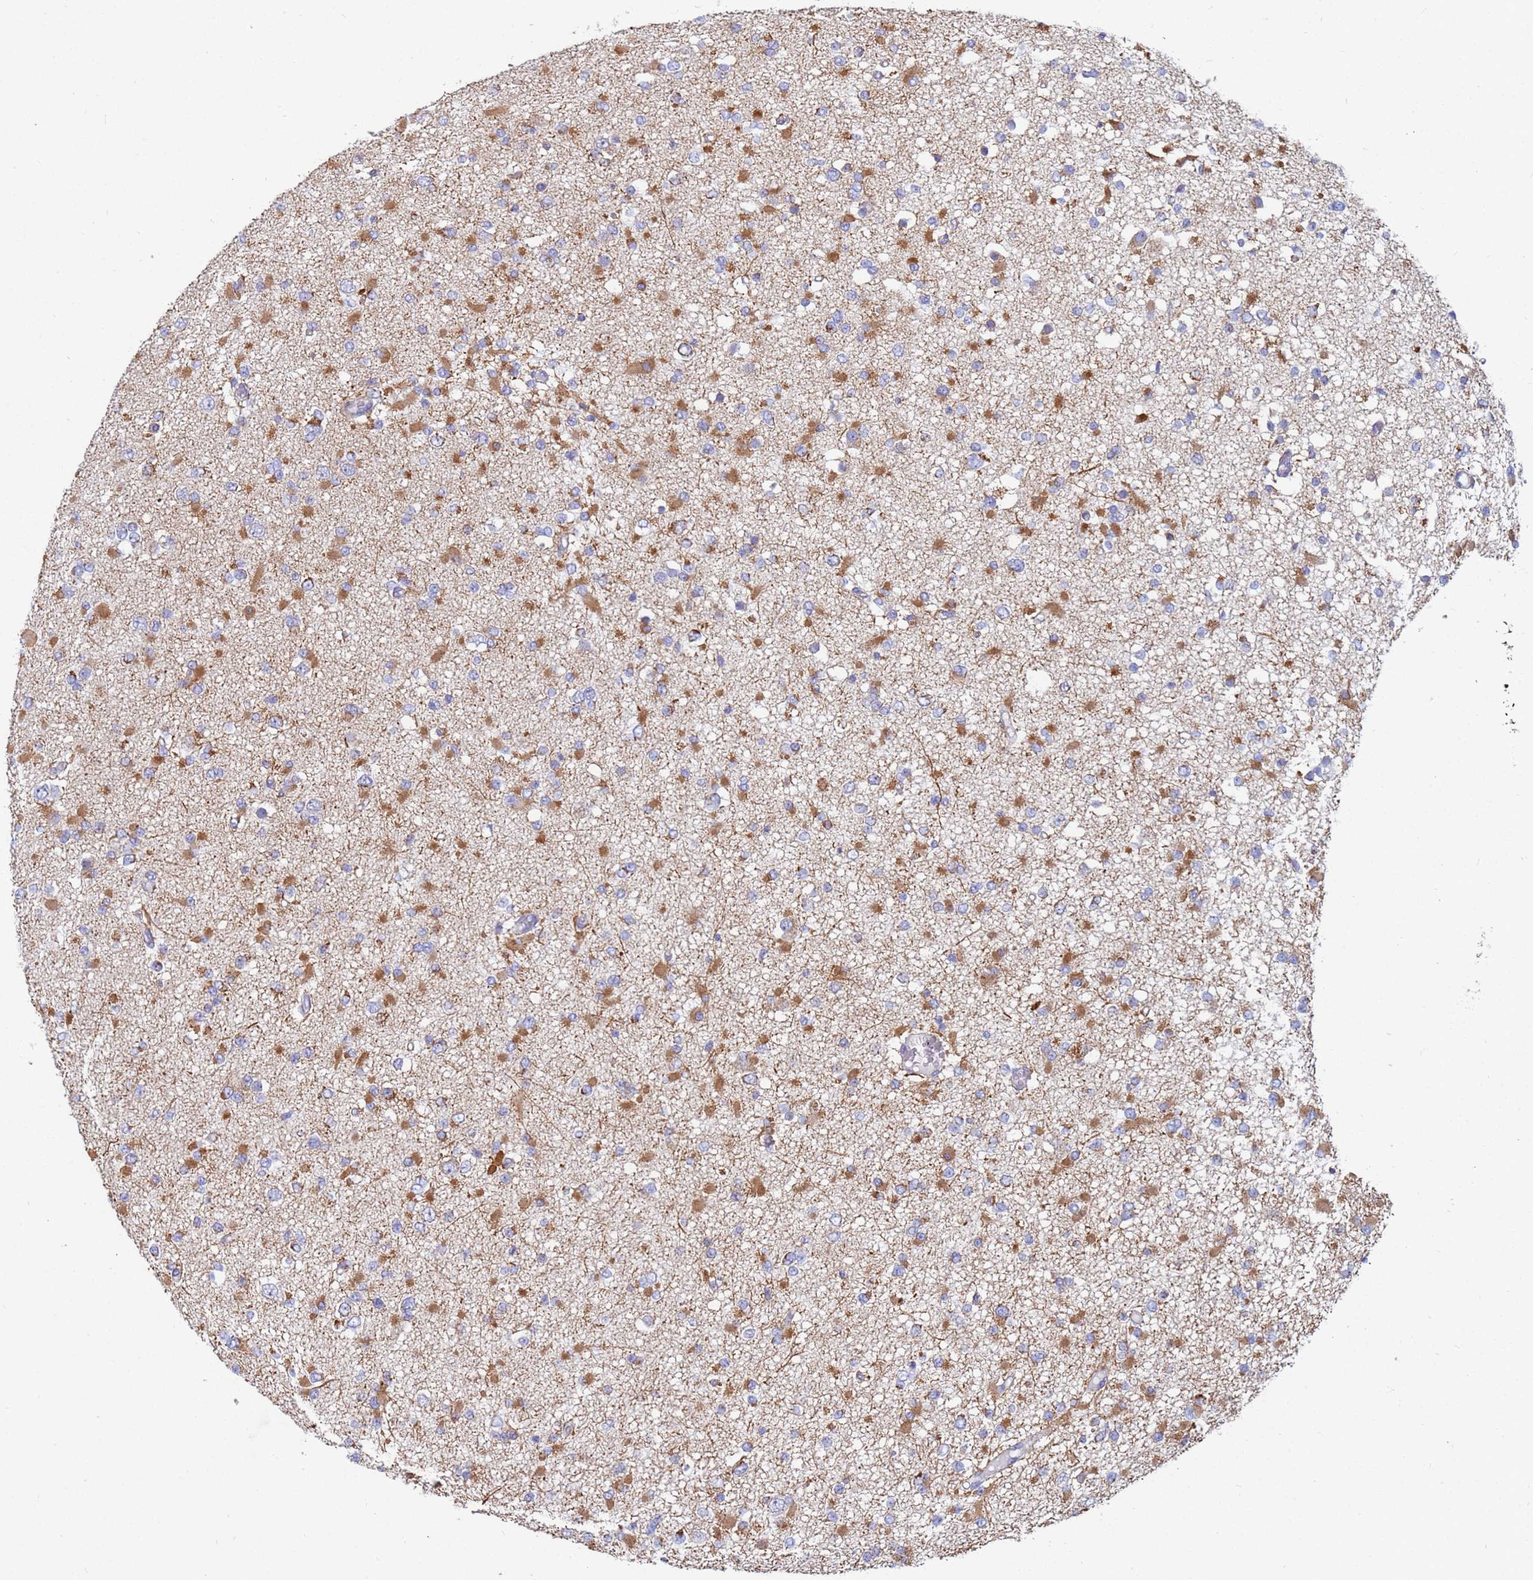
{"staining": {"intensity": "moderate", "quantity": "25%-75%", "location": "cytoplasmic/membranous"}, "tissue": "glioma", "cell_type": "Tumor cells", "image_type": "cancer", "snomed": [{"axis": "morphology", "description": "Glioma, malignant, Low grade"}, {"axis": "topography", "description": "Brain"}], "caption": "Immunohistochemical staining of human glioma exhibits medium levels of moderate cytoplasmic/membranous protein expression in approximately 25%-75% of tumor cells.", "gene": "UQCRH", "patient": {"sex": "female", "age": 22}}